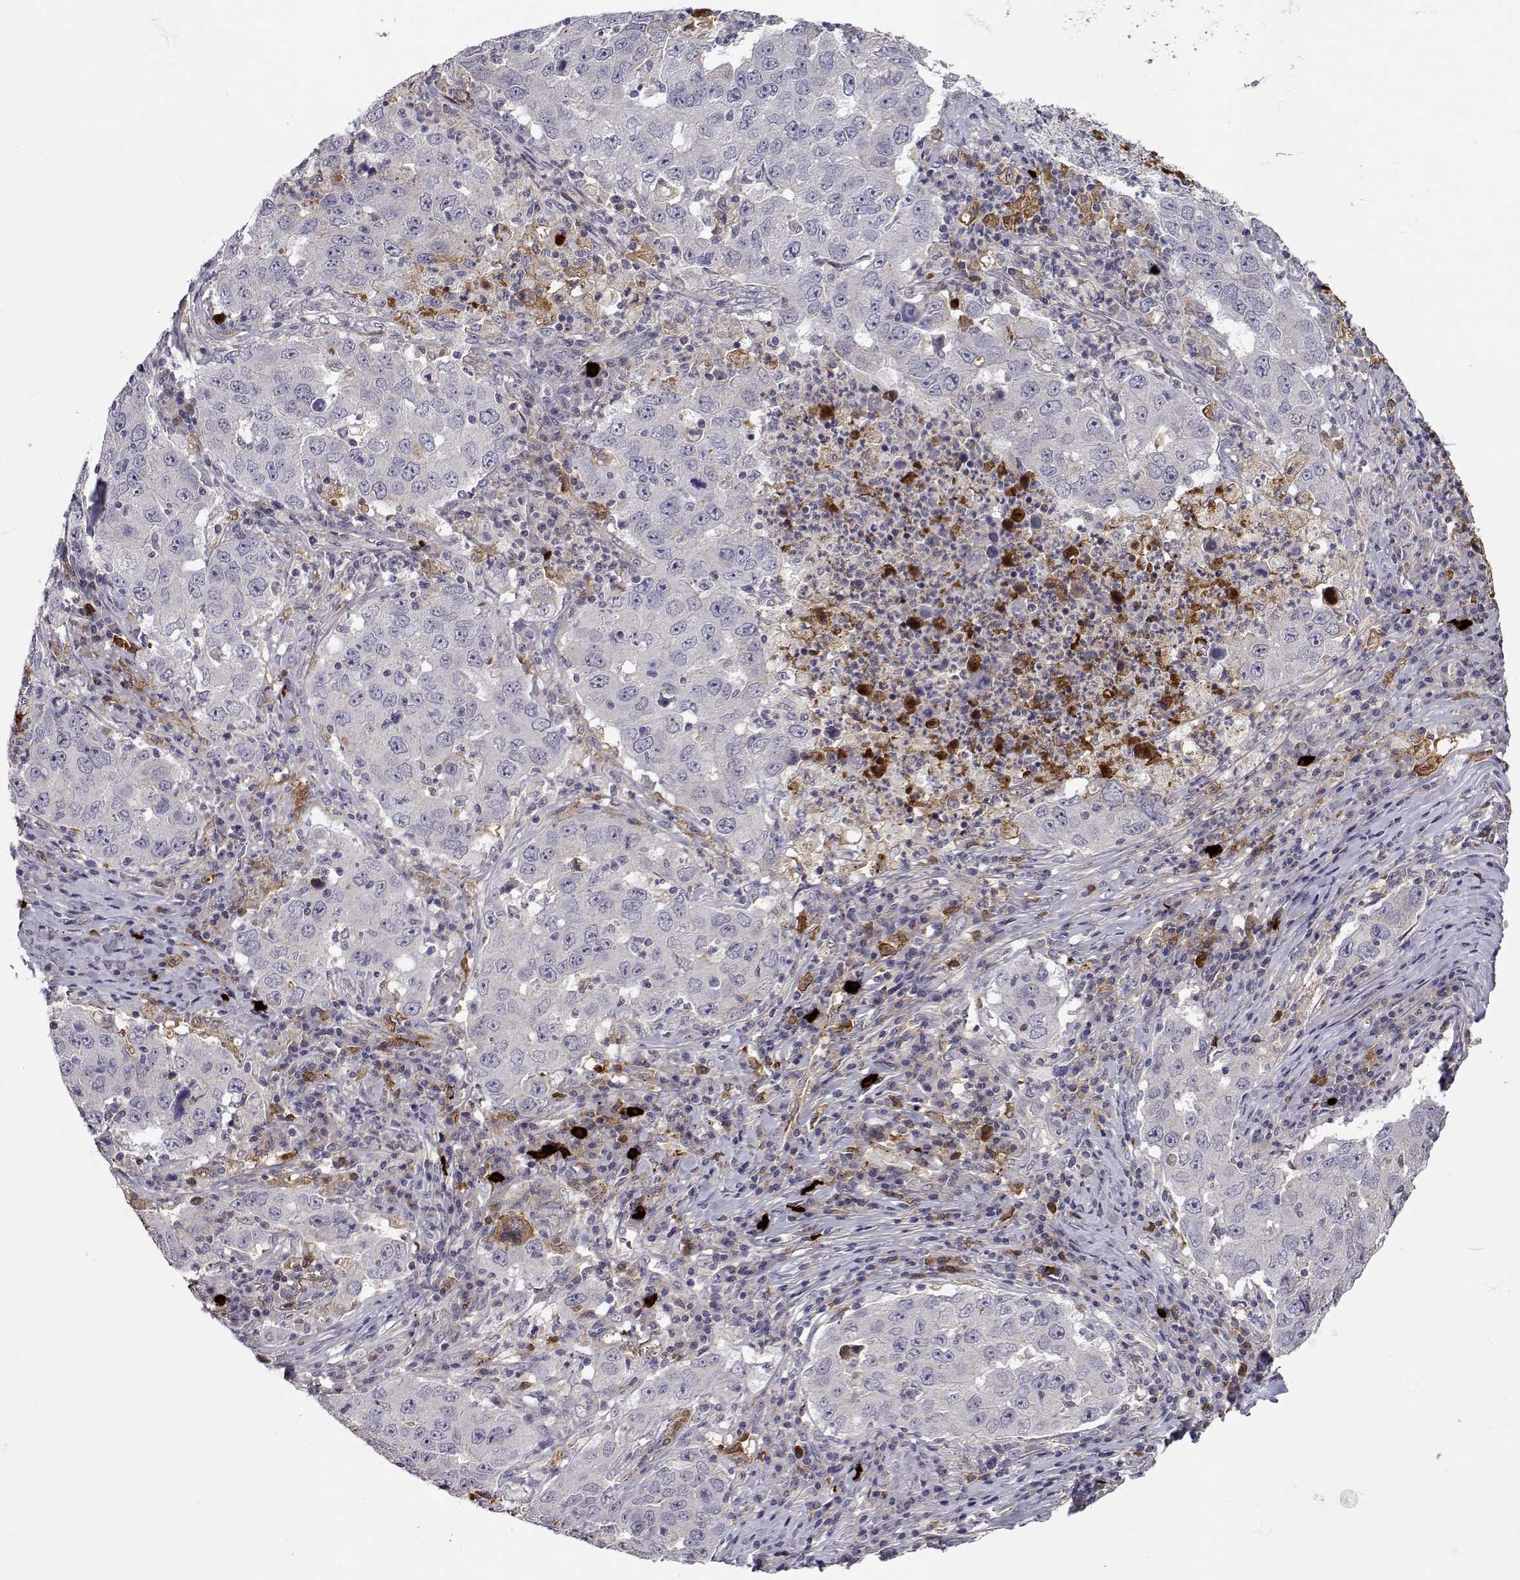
{"staining": {"intensity": "weak", "quantity": "<25%", "location": "cytoplasmic/membranous"}, "tissue": "lung cancer", "cell_type": "Tumor cells", "image_type": "cancer", "snomed": [{"axis": "morphology", "description": "Adenocarcinoma, NOS"}, {"axis": "topography", "description": "Lung"}], "caption": "Histopathology image shows no protein expression in tumor cells of lung cancer tissue.", "gene": "SLC6A3", "patient": {"sex": "male", "age": 73}}